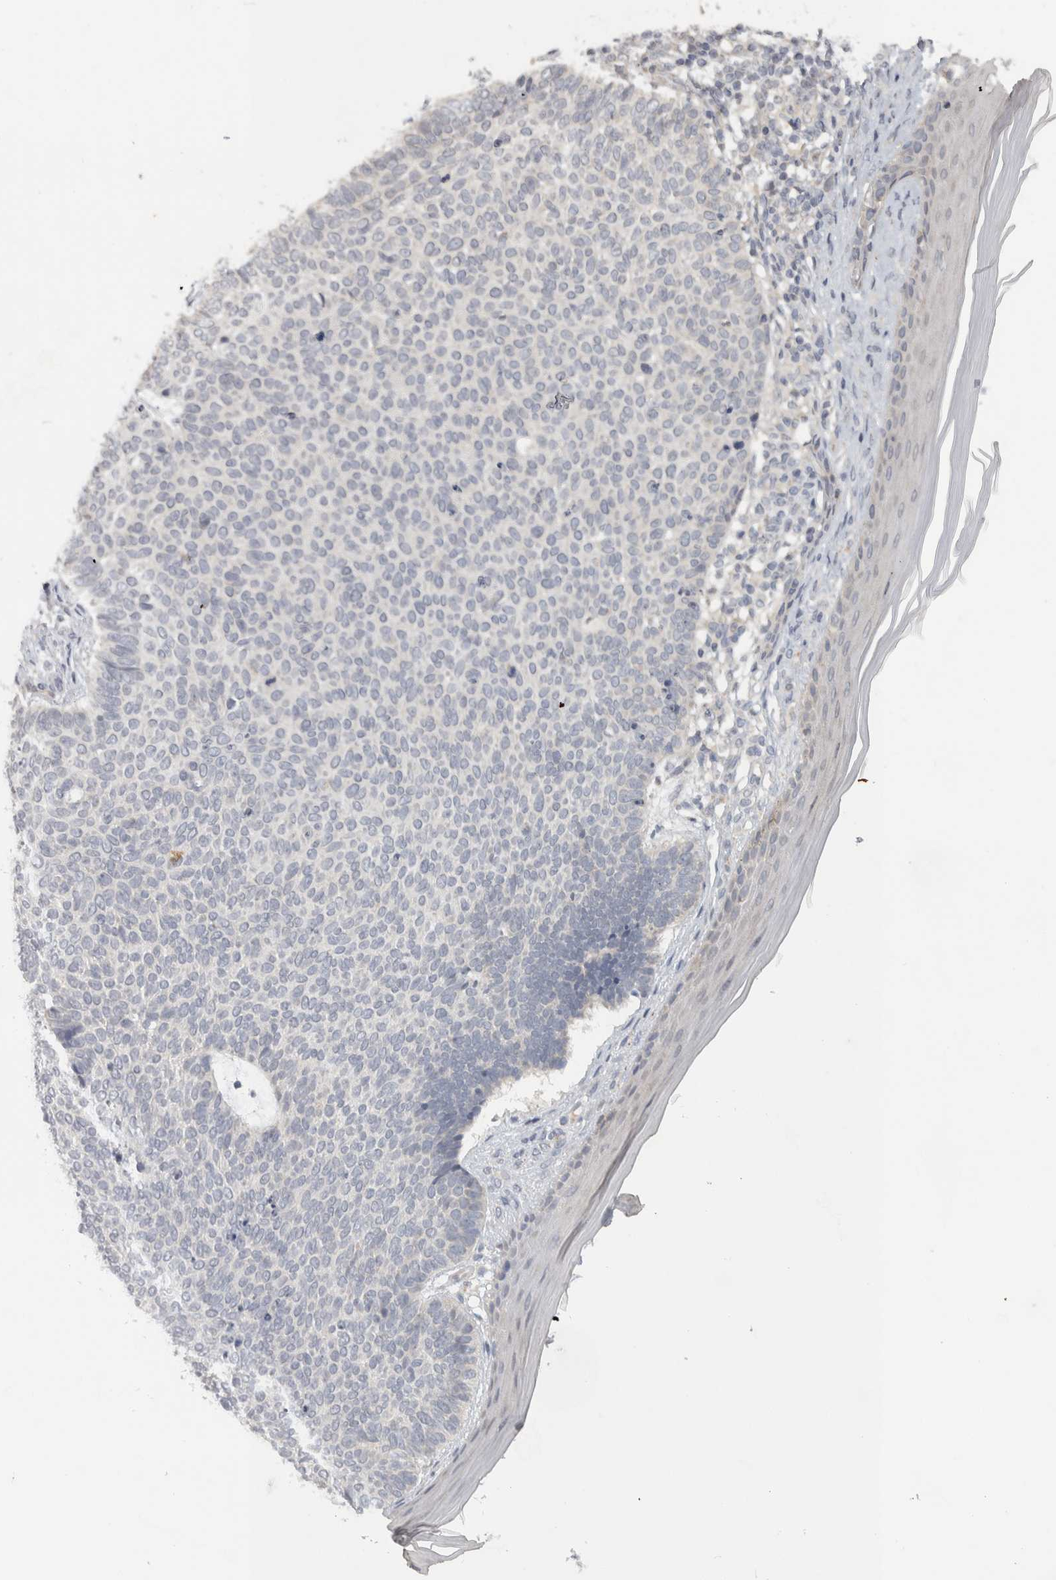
{"staining": {"intensity": "negative", "quantity": "none", "location": "none"}, "tissue": "skin cancer", "cell_type": "Tumor cells", "image_type": "cancer", "snomed": [{"axis": "morphology", "description": "Normal tissue, NOS"}, {"axis": "morphology", "description": "Basal cell carcinoma"}, {"axis": "topography", "description": "Skin"}], "caption": "There is no significant staining in tumor cells of skin cancer.", "gene": "AFP", "patient": {"sex": "male", "age": 50}}